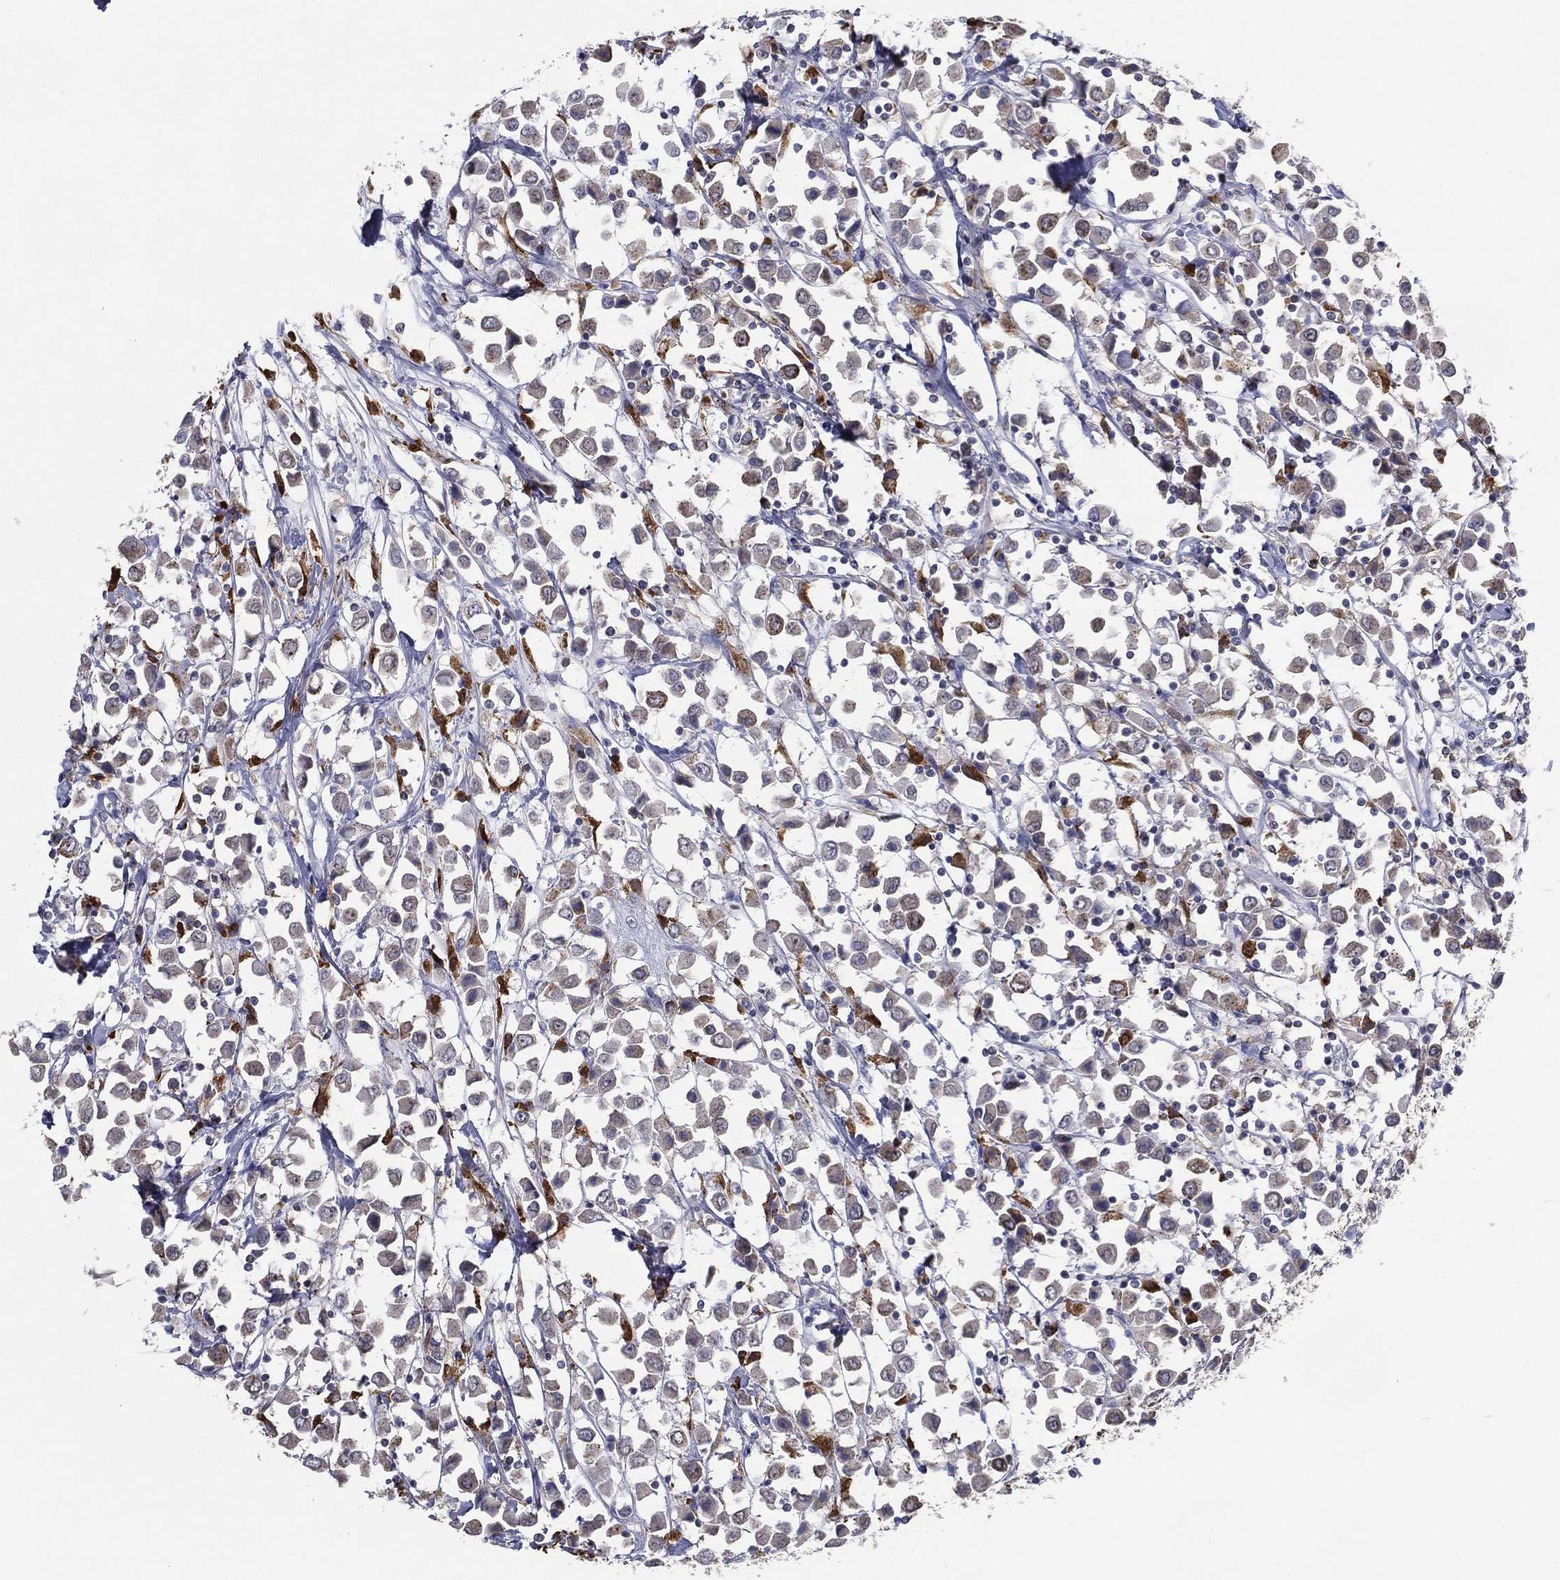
{"staining": {"intensity": "moderate", "quantity": "<25%", "location": "cytoplasmic/membranous"}, "tissue": "breast cancer", "cell_type": "Tumor cells", "image_type": "cancer", "snomed": [{"axis": "morphology", "description": "Duct carcinoma"}, {"axis": "topography", "description": "Breast"}], "caption": "Tumor cells show moderate cytoplasmic/membranous positivity in about <25% of cells in intraductal carcinoma (breast).", "gene": "EVI2B", "patient": {"sex": "female", "age": 61}}